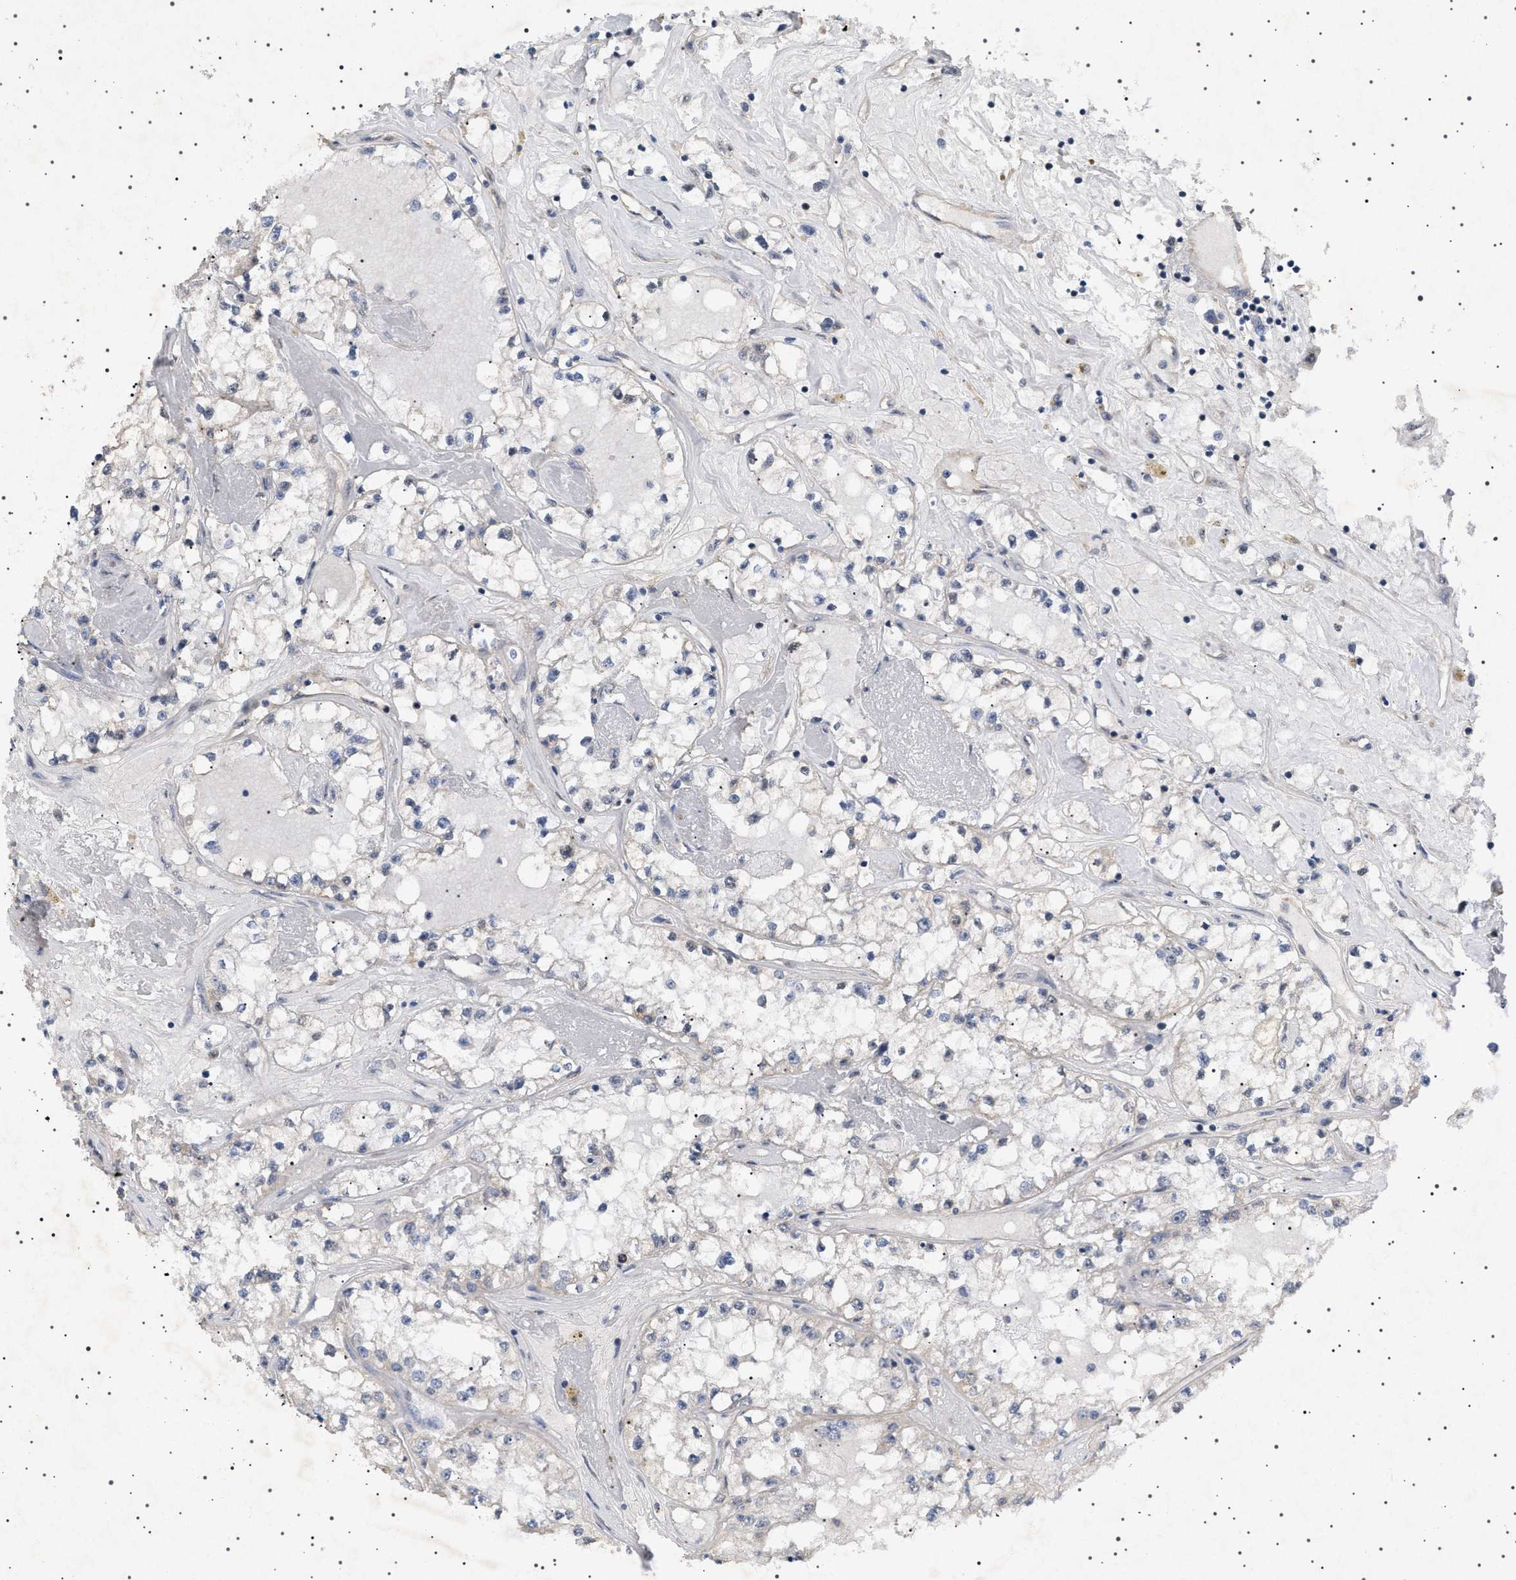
{"staining": {"intensity": "negative", "quantity": "none", "location": "none"}, "tissue": "renal cancer", "cell_type": "Tumor cells", "image_type": "cancer", "snomed": [{"axis": "morphology", "description": "Adenocarcinoma, NOS"}, {"axis": "topography", "description": "Kidney"}], "caption": "The photomicrograph demonstrates no significant positivity in tumor cells of renal cancer (adenocarcinoma). (Immunohistochemistry, brightfield microscopy, high magnification).", "gene": "HTR1A", "patient": {"sex": "male", "age": 56}}